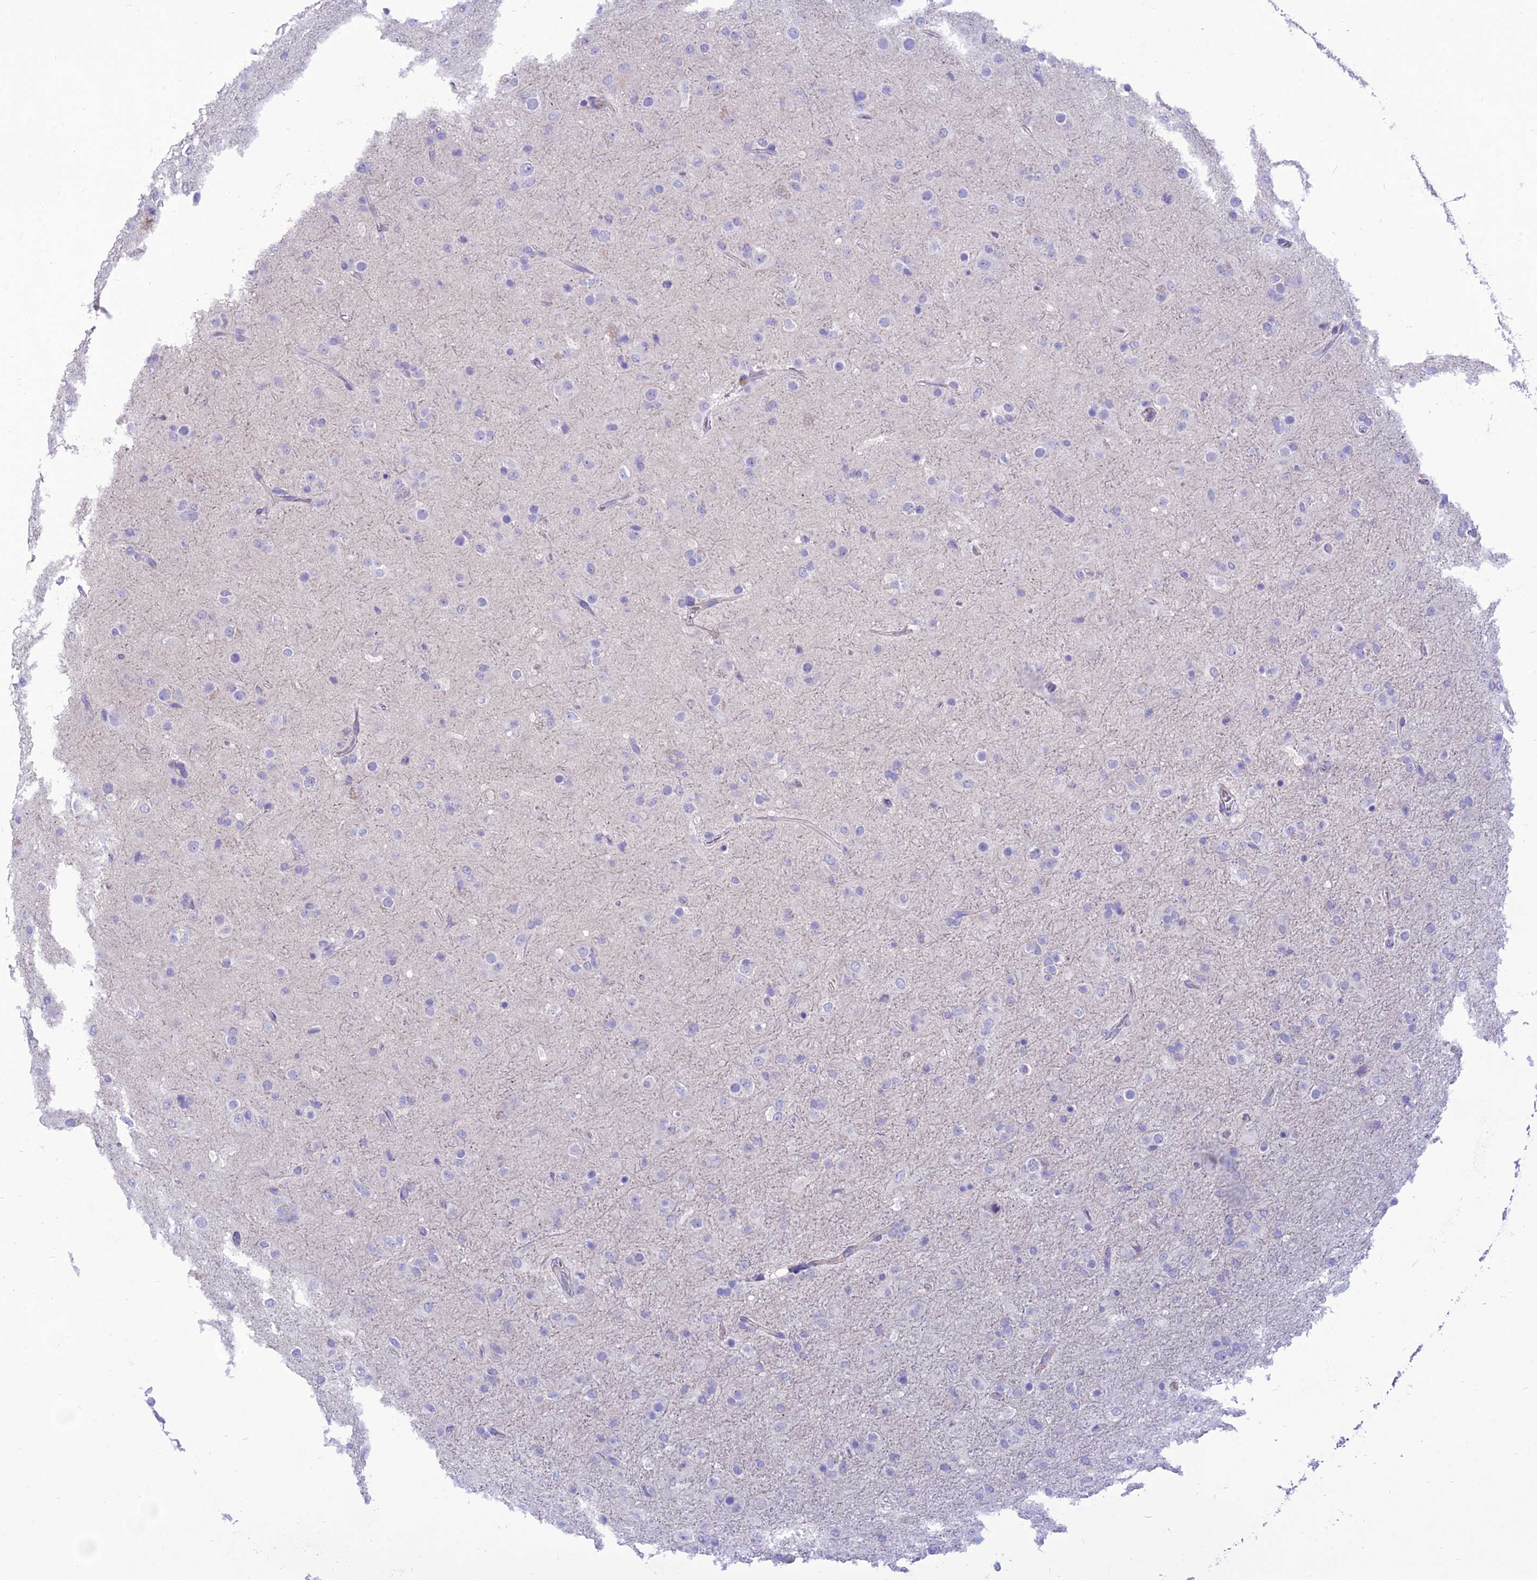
{"staining": {"intensity": "negative", "quantity": "none", "location": "none"}, "tissue": "glioma", "cell_type": "Tumor cells", "image_type": "cancer", "snomed": [{"axis": "morphology", "description": "Glioma, malignant, Low grade"}, {"axis": "topography", "description": "Brain"}], "caption": "An image of malignant glioma (low-grade) stained for a protein displays no brown staining in tumor cells.", "gene": "TEKT3", "patient": {"sex": "male", "age": 65}}